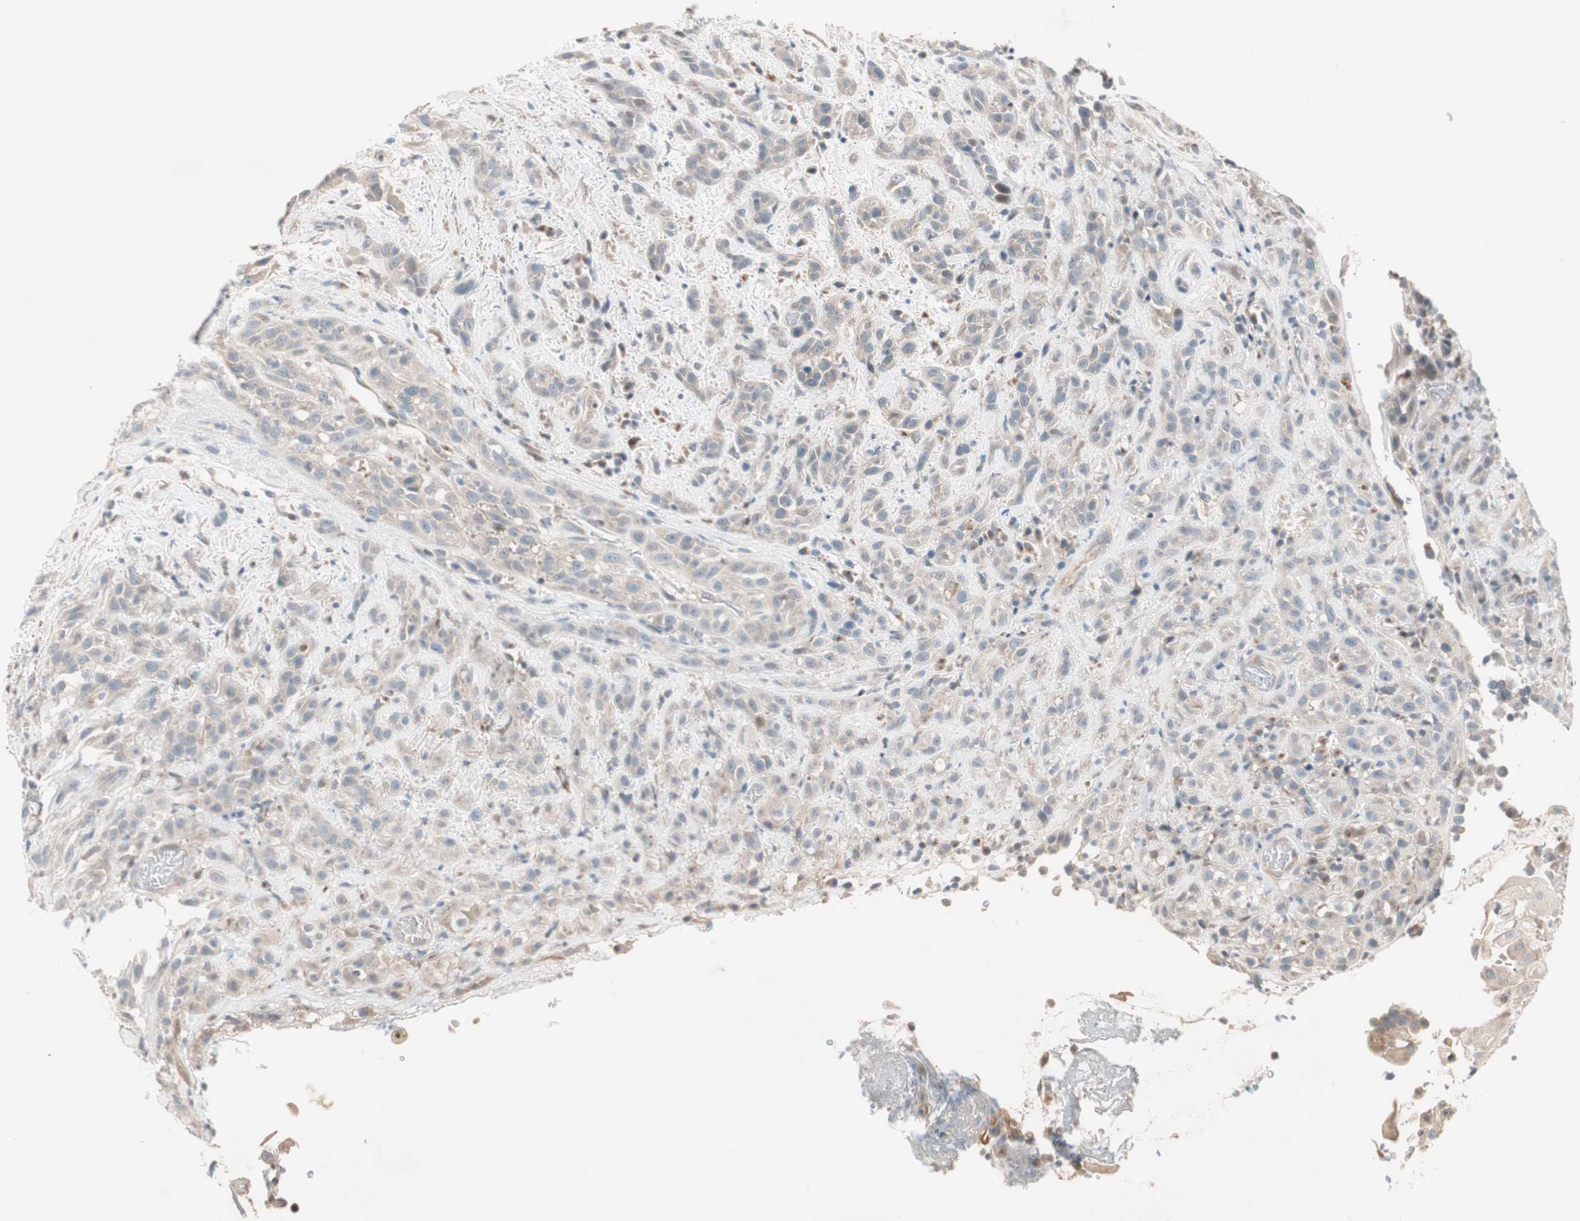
{"staining": {"intensity": "weak", "quantity": ">75%", "location": "cytoplasmic/membranous"}, "tissue": "head and neck cancer", "cell_type": "Tumor cells", "image_type": "cancer", "snomed": [{"axis": "morphology", "description": "Squamous cell carcinoma, NOS"}, {"axis": "topography", "description": "Head-Neck"}], "caption": "About >75% of tumor cells in human head and neck squamous cell carcinoma exhibit weak cytoplasmic/membranous protein staining as visualized by brown immunohistochemical staining.", "gene": "CGRRF1", "patient": {"sex": "male", "age": 62}}